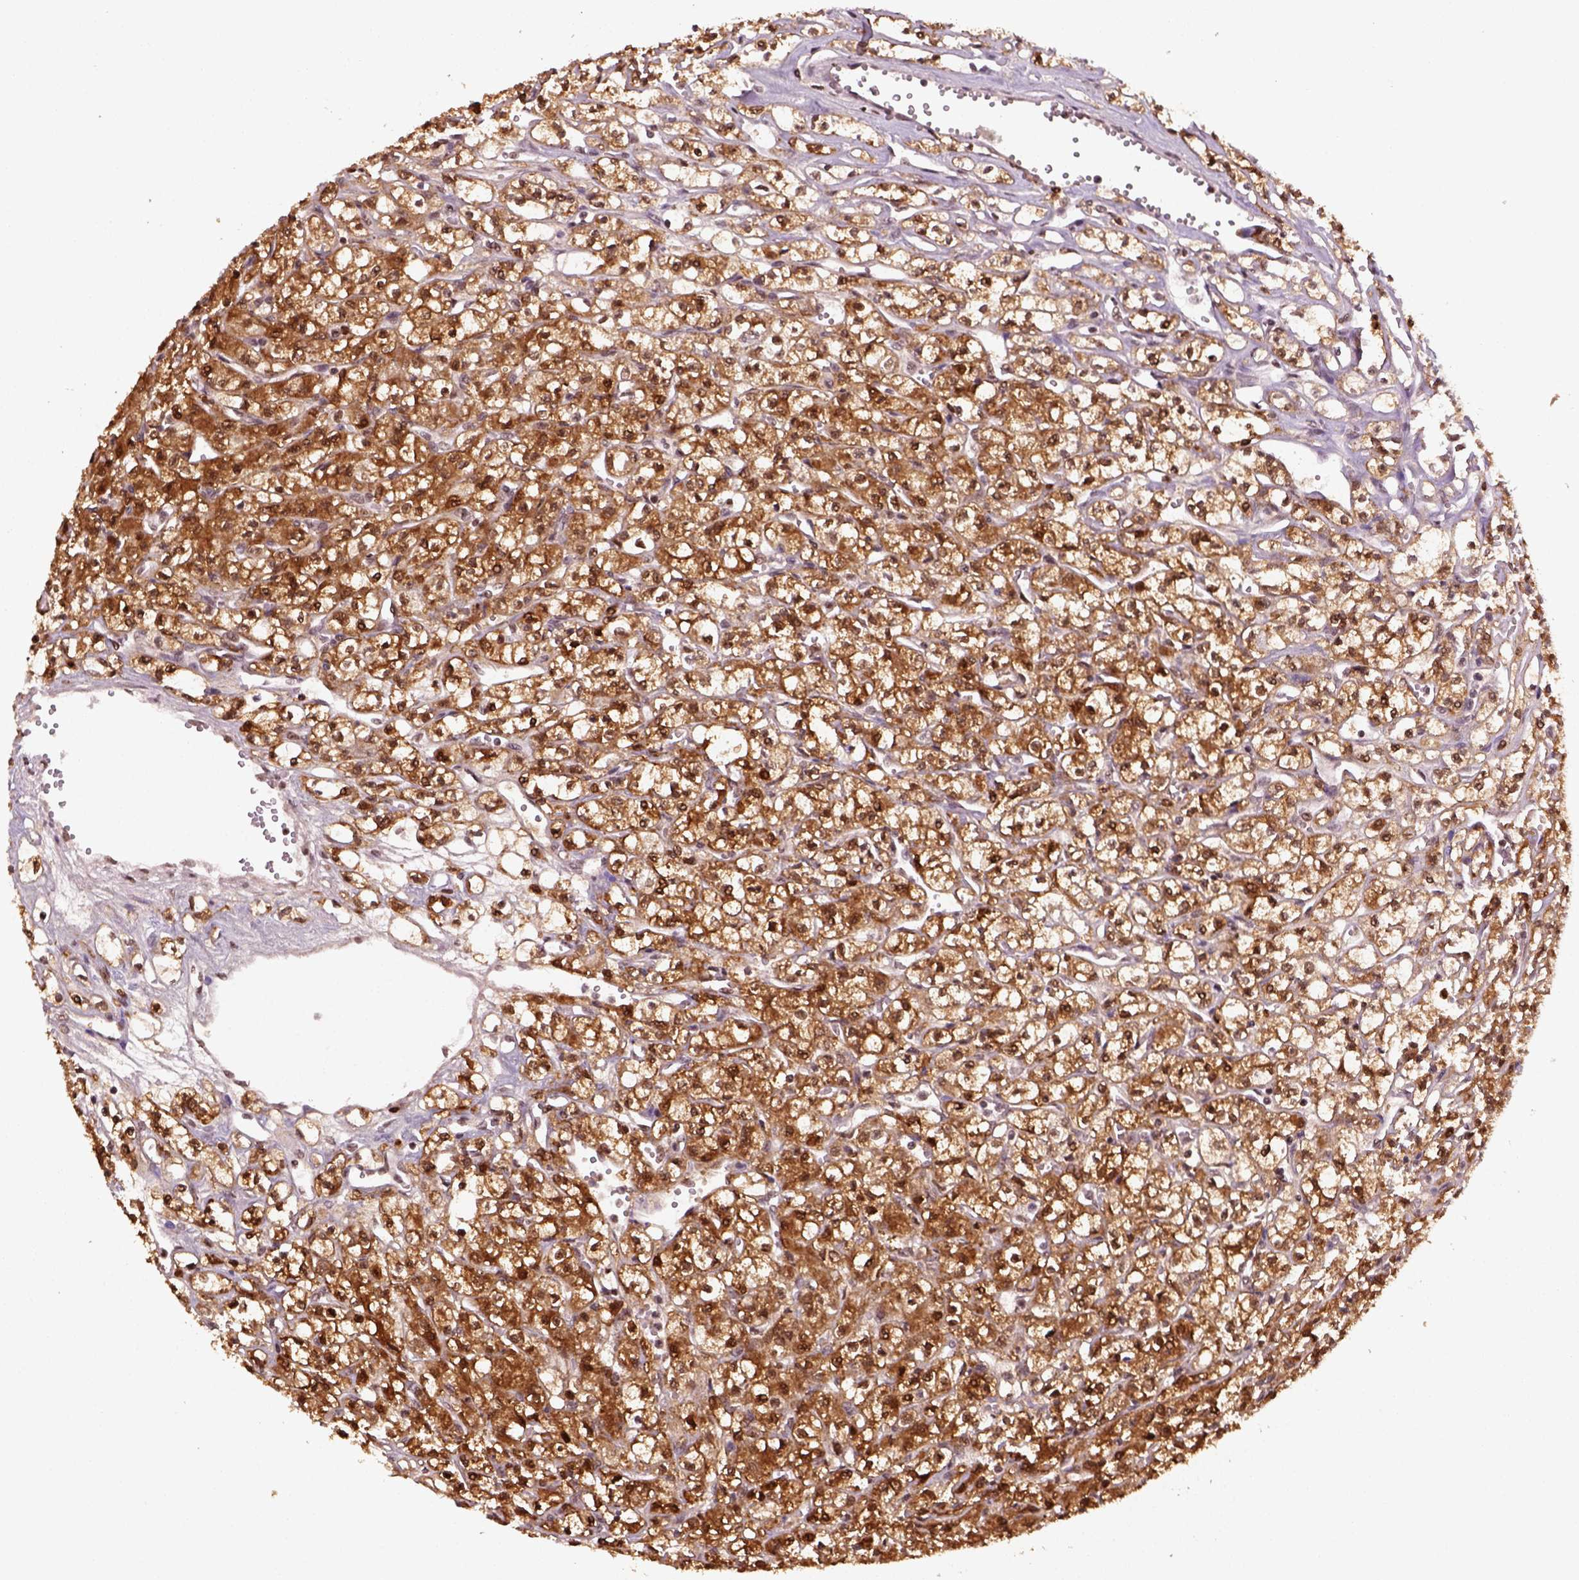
{"staining": {"intensity": "strong", "quantity": ">75%", "location": "cytoplasmic/membranous,nuclear"}, "tissue": "renal cancer", "cell_type": "Tumor cells", "image_type": "cancer", "snomed": [{"axis": "morphology", "description": "Adenocarcinoma, NOS"}, {"axis": "topography", "description": "Kidney"}], "caption": "Protein staining exhibits strong cytoplasmic/membranous and nuclear staining in about >75% of tumor cells in renal cancer.", "gene": "GOT1", "patient": {"sex": "female", "age": 70}}